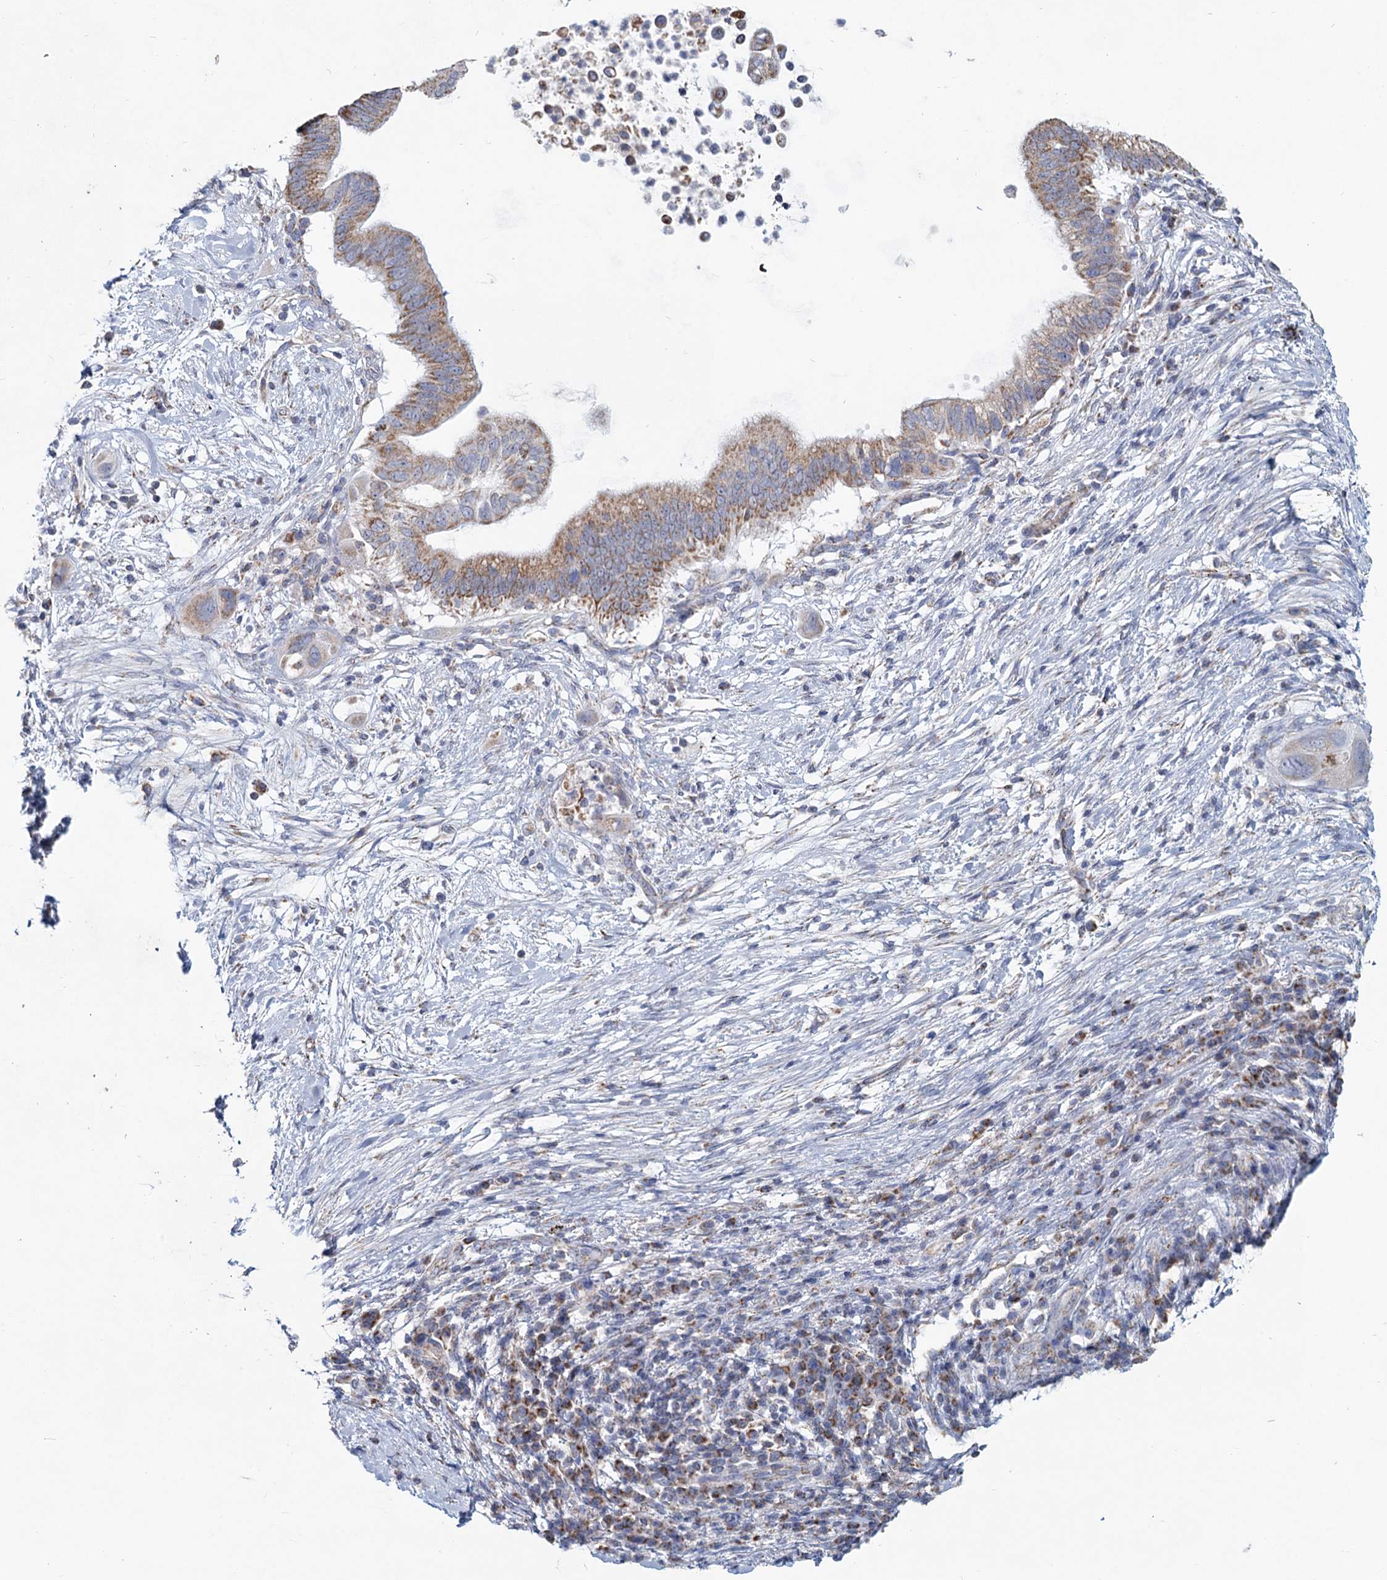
{"staining": {"intensity": "moderate", "quantity": ">75%", "location": "cytoplasmic/membranous"}, "tissue": "pancreatic cancer", "cell_type": "Tumor cells", "image_type": "cancer", "snomed": [{"axis": "morphology", "description": "Adenocarcinoma, NOS"}, {"axis": "topography", "description": "Pancreas"}], "caption": "Protein staining of pancreatic cancer (adenocarcinoma) tissue shows moderate cytoplasmic/membranous expression in about >75% of tumor cells.", "gene": "NDUFC2", "patient": {"sex": "male", "age": 68}}